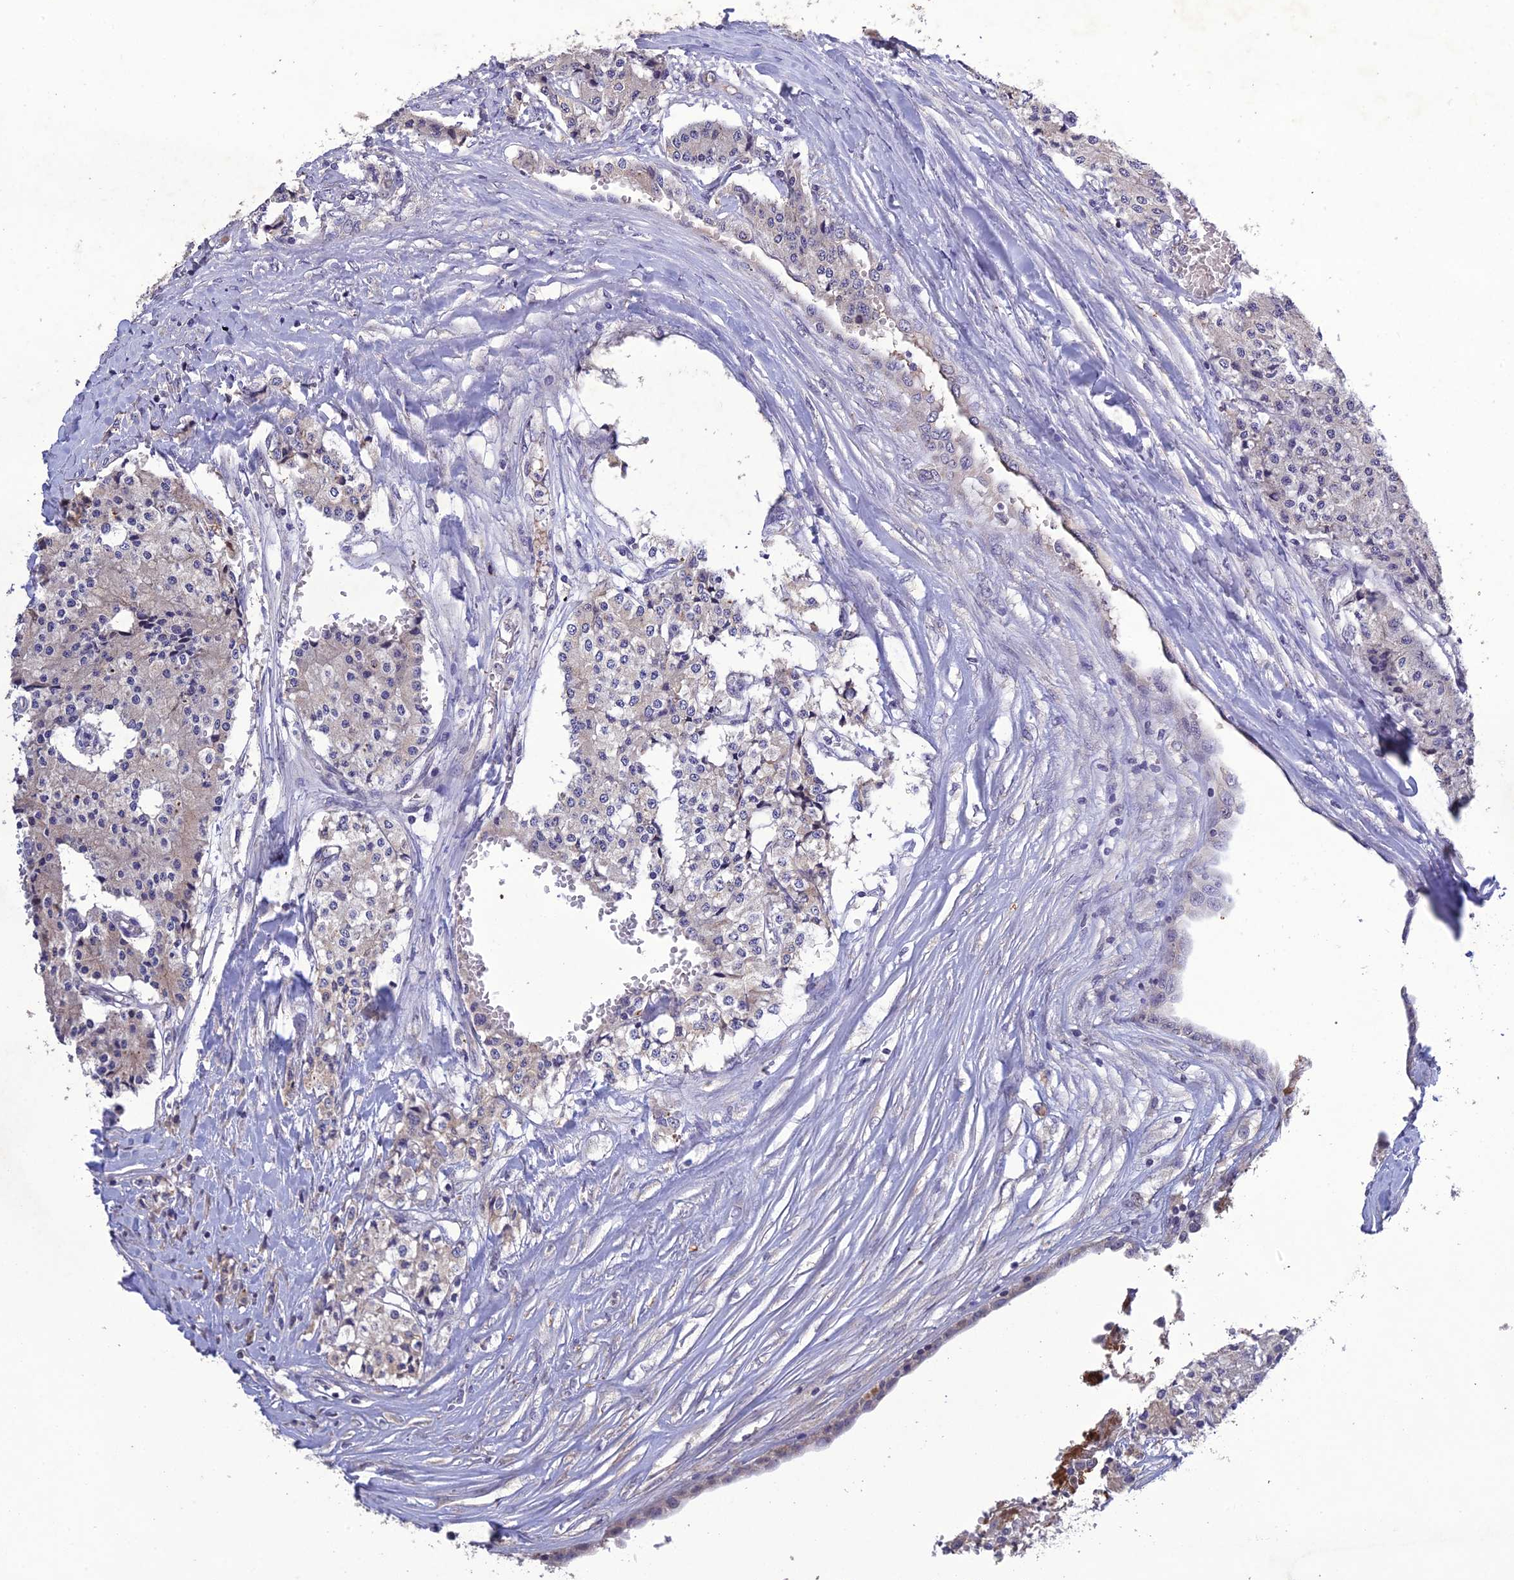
{"staining": {"intensity": "negative", "quantity": "none", "location": "none"}, "tissue": "carcinoid", "cell_type": "Tumor cells", "image_type": "cancer", "snomed": [{"axis": "morphology", "description": "Carcinoid, malignant, NOS"}, {"axis": "topography", "description": "Colon"}], "caption": "Tumor cells show no significant protein expression in carcinoid (malignant). Brightfield microscopy of immunohistochemistry (IHC) stained with DAB (brown) and hematoxylin (blue), captured at high magnification.", "gene": "SLC39A13", "patient": {"sex": "female", "age": 52}}